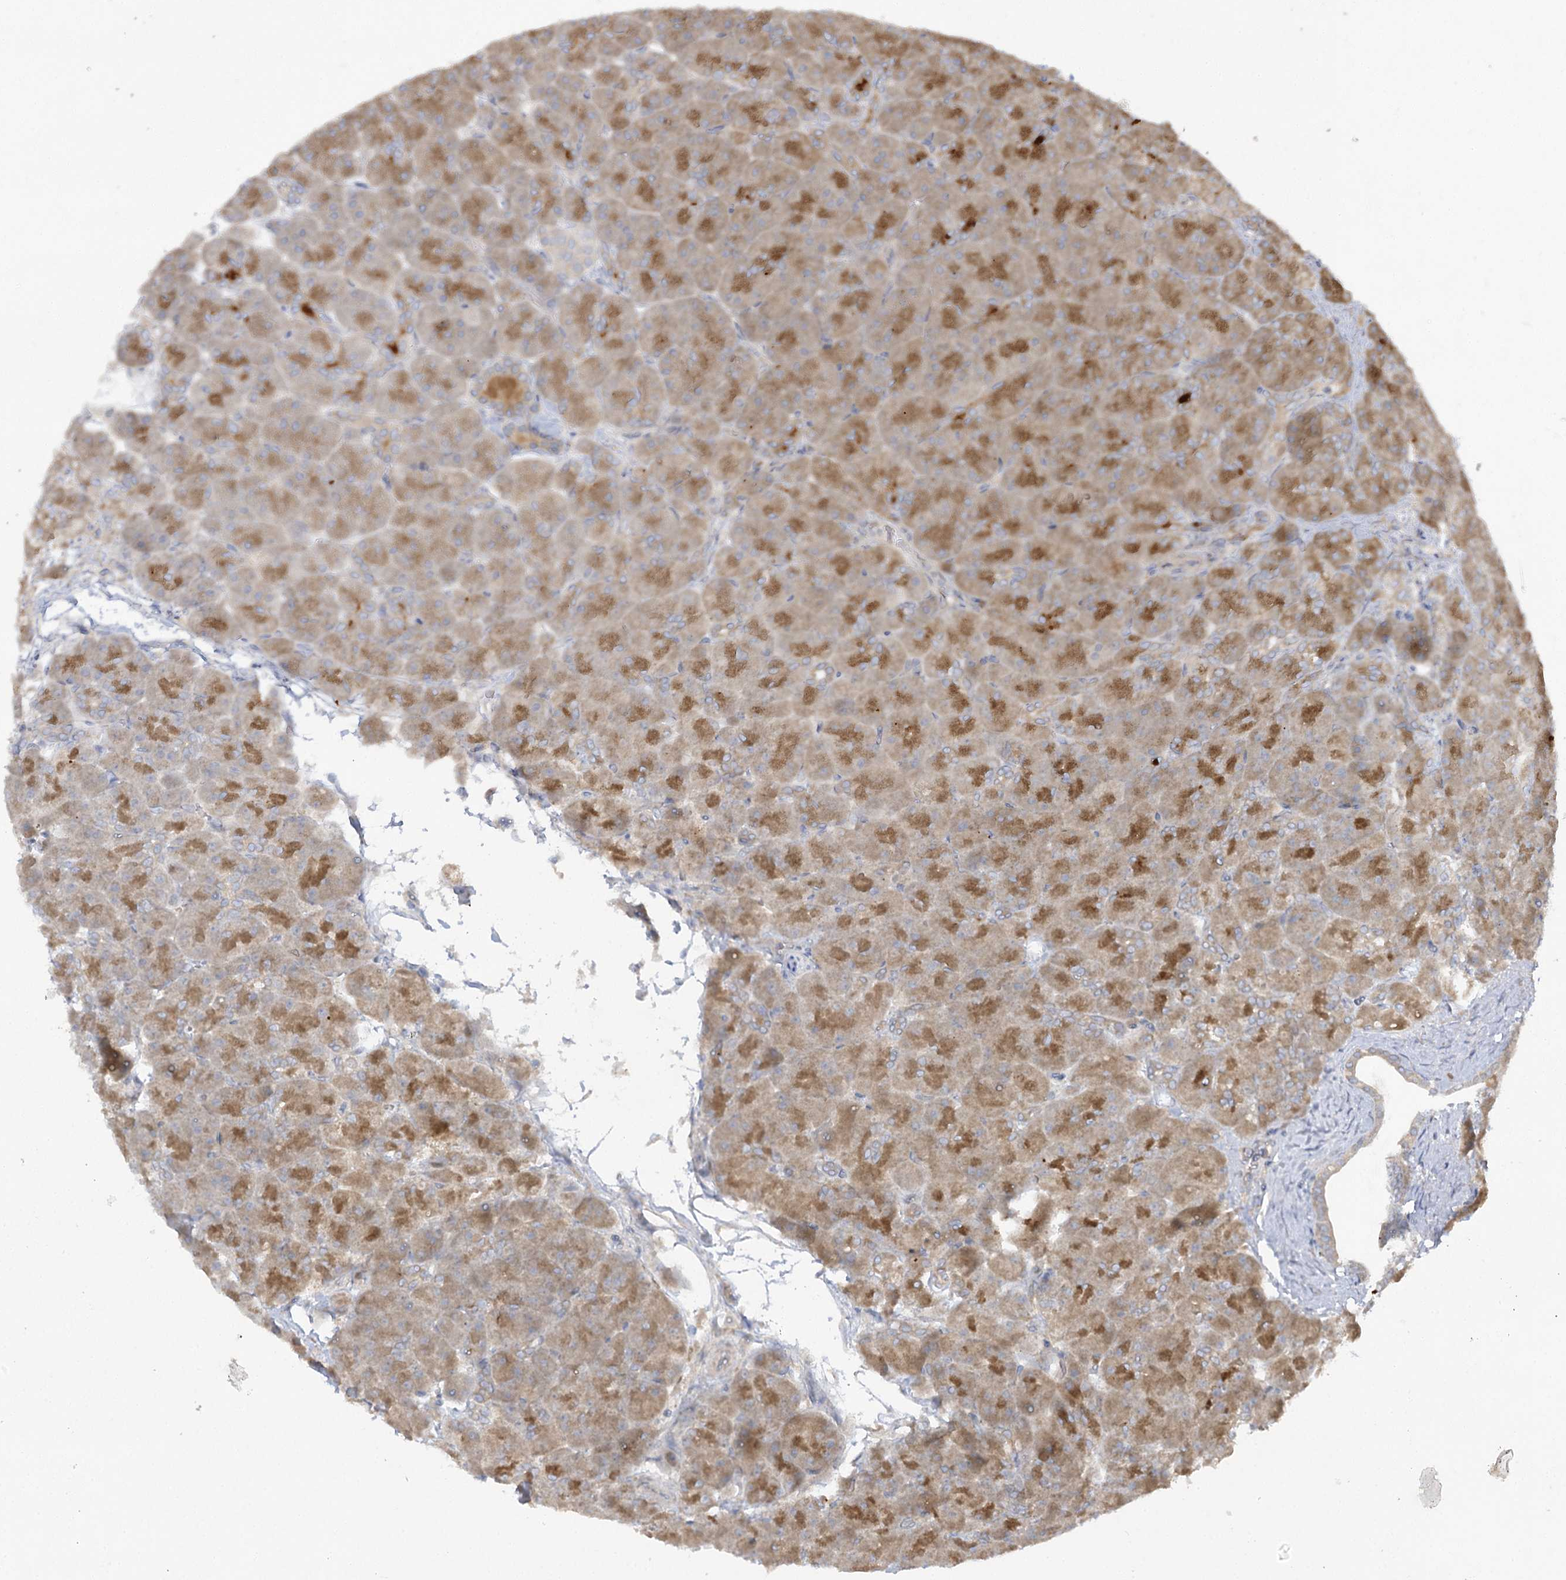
{"staining": {"intensity": "moderate", "quantity": ">75%", "location": "cytoplasmic/membranous"}, "tissue": "pancreas", "cell_type": "Exocrine glandular cells", "image_type": "normal", "snomed": [{"axis": "morphology", "description": "Normal tissue, NOS"}, {"axis": "topography", "description": "Pancreas"}], "caption": "Immunohistochemical staining of benign pancreas shows >75% levels of moderate cytoplasmic/membranous protein staining in approximately >75% of exocrine glandular cells.", "gene": "TRAF3IP1", "patient": {"sex": "male", "age": 66}}